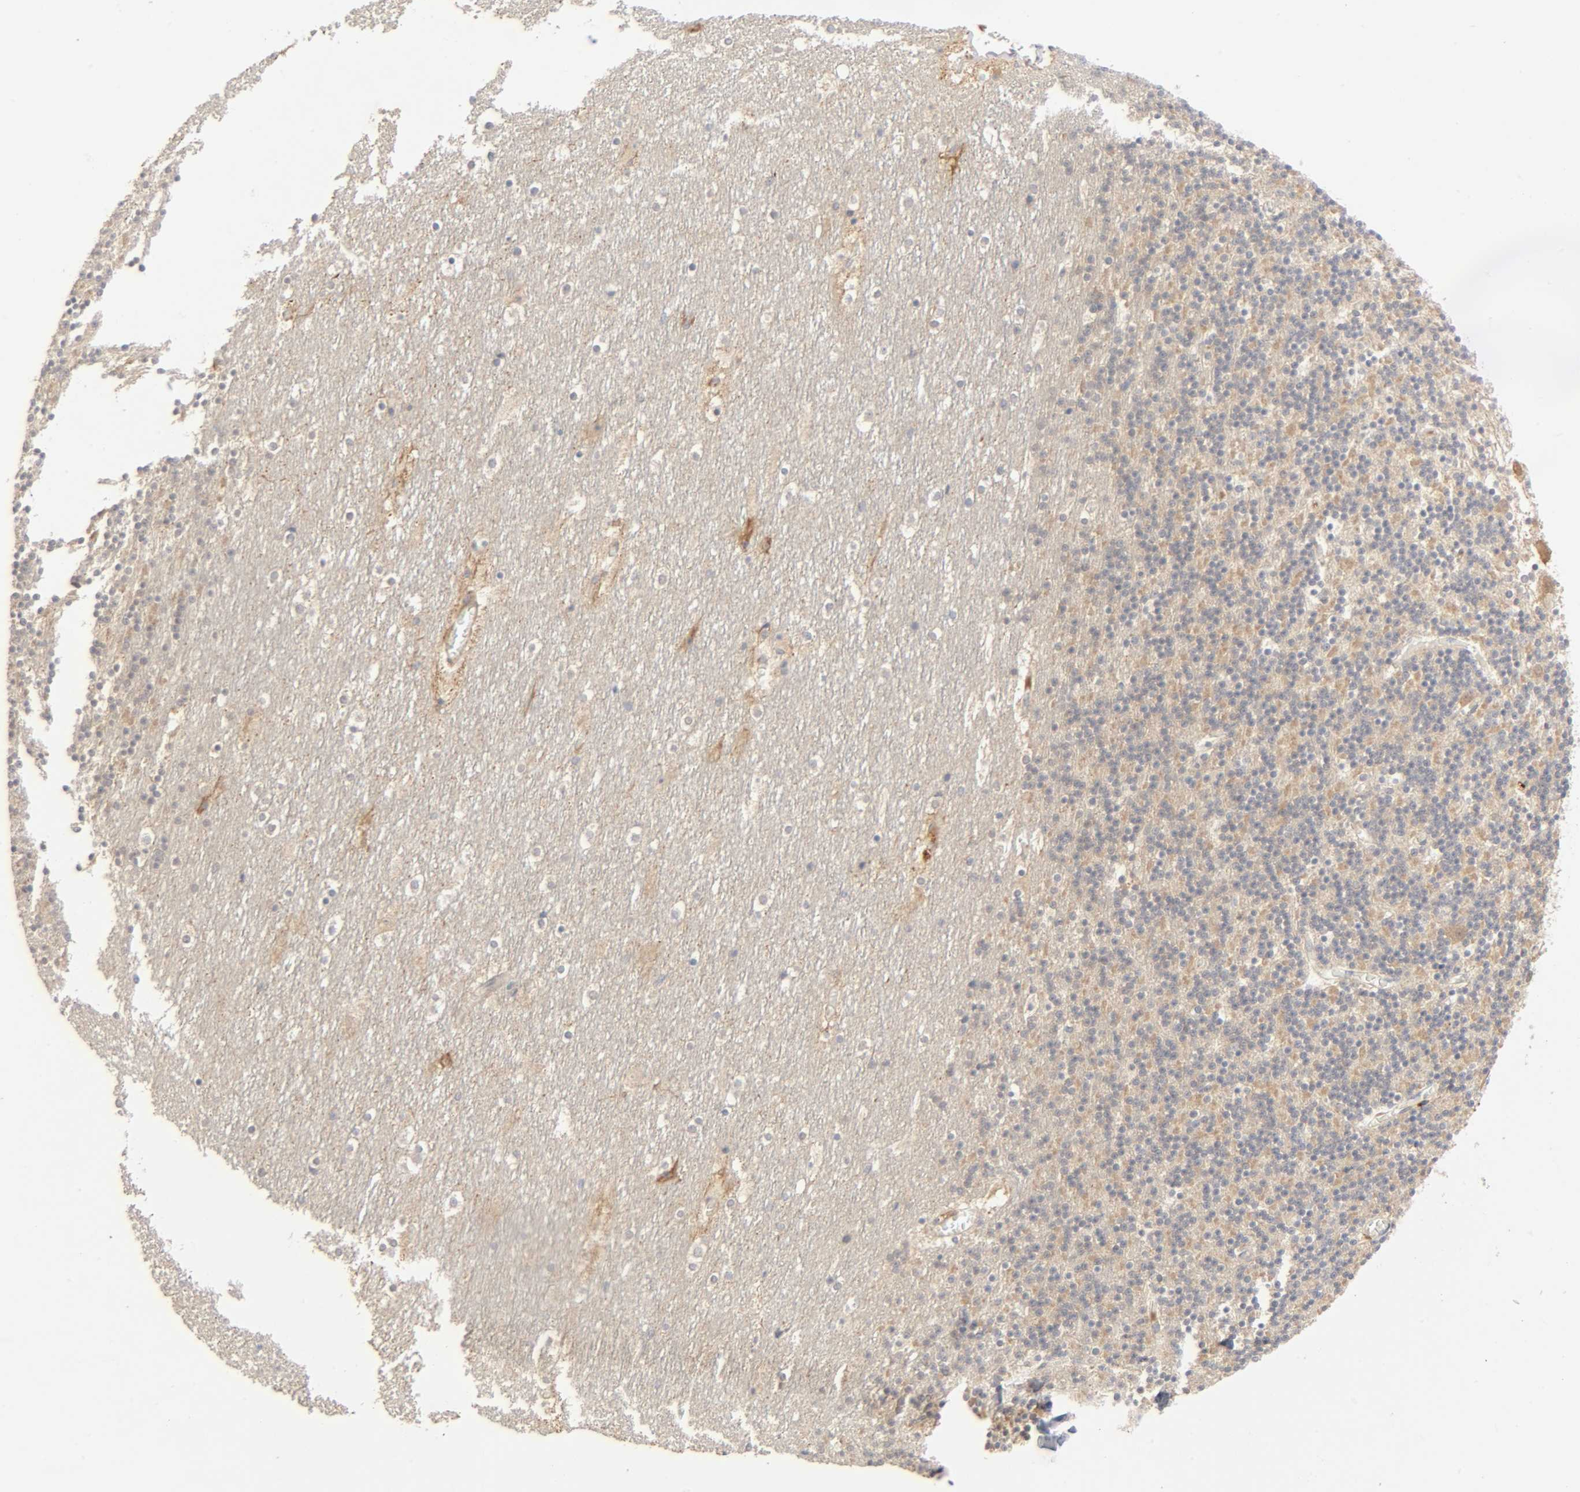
{"staining": {"intensity": "negative", "quantity": "none", "location": "none"}, "tissue": "cerebellum", "cell_type": "Cells in granular layer", "image_type": "normal", "snomed": [{"axis": "morphology", "description": "Normal tissue, NOS"}, {"axis": "topography", "description": "Cerebellum"}], "caption": "Immunohistochemistry histopathology image of benign cerebellum: cerebellum stained with DAB (3,3'-diaminobenzidine) displays no significant protein positivity in cells in granular layer. Brightfield microscopy of immunohistochemistry stained with DAB (brown) and hematoxylin (blue), captured at high magnification.", "gene": "CPB2", "patient": {"sex": "male", "age": 45}}